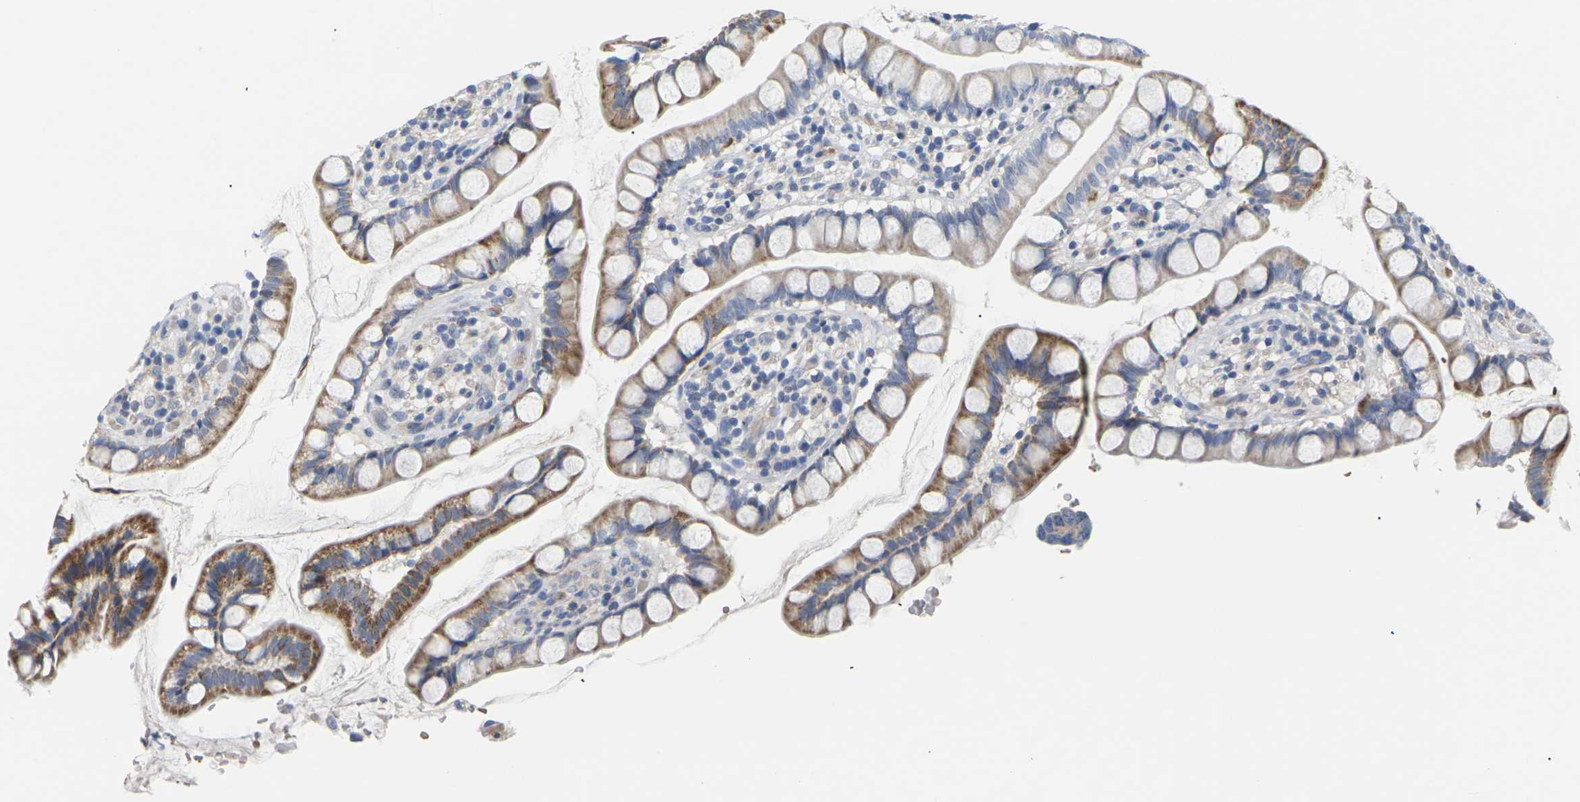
{"staining": {"intensity": "moderate", "quantity": ">75%", "location": "cytoplasmic/membranous"}, "tissue": "small intestine", "cell_type": "Glandular cells", "image_type": "normal", "snomed": [{"axis": "morphology", "description": "Normal tissue, NOS"}, {"axis": "topography", "description": "Small intestine"}], "caption": "Moderate cytoplasmic/membranous staining is appreciated in about >75% of glandular cells in normal small intestine.", "gene": "TMCO4", "patient": {"sex": "female", "age": 84}}